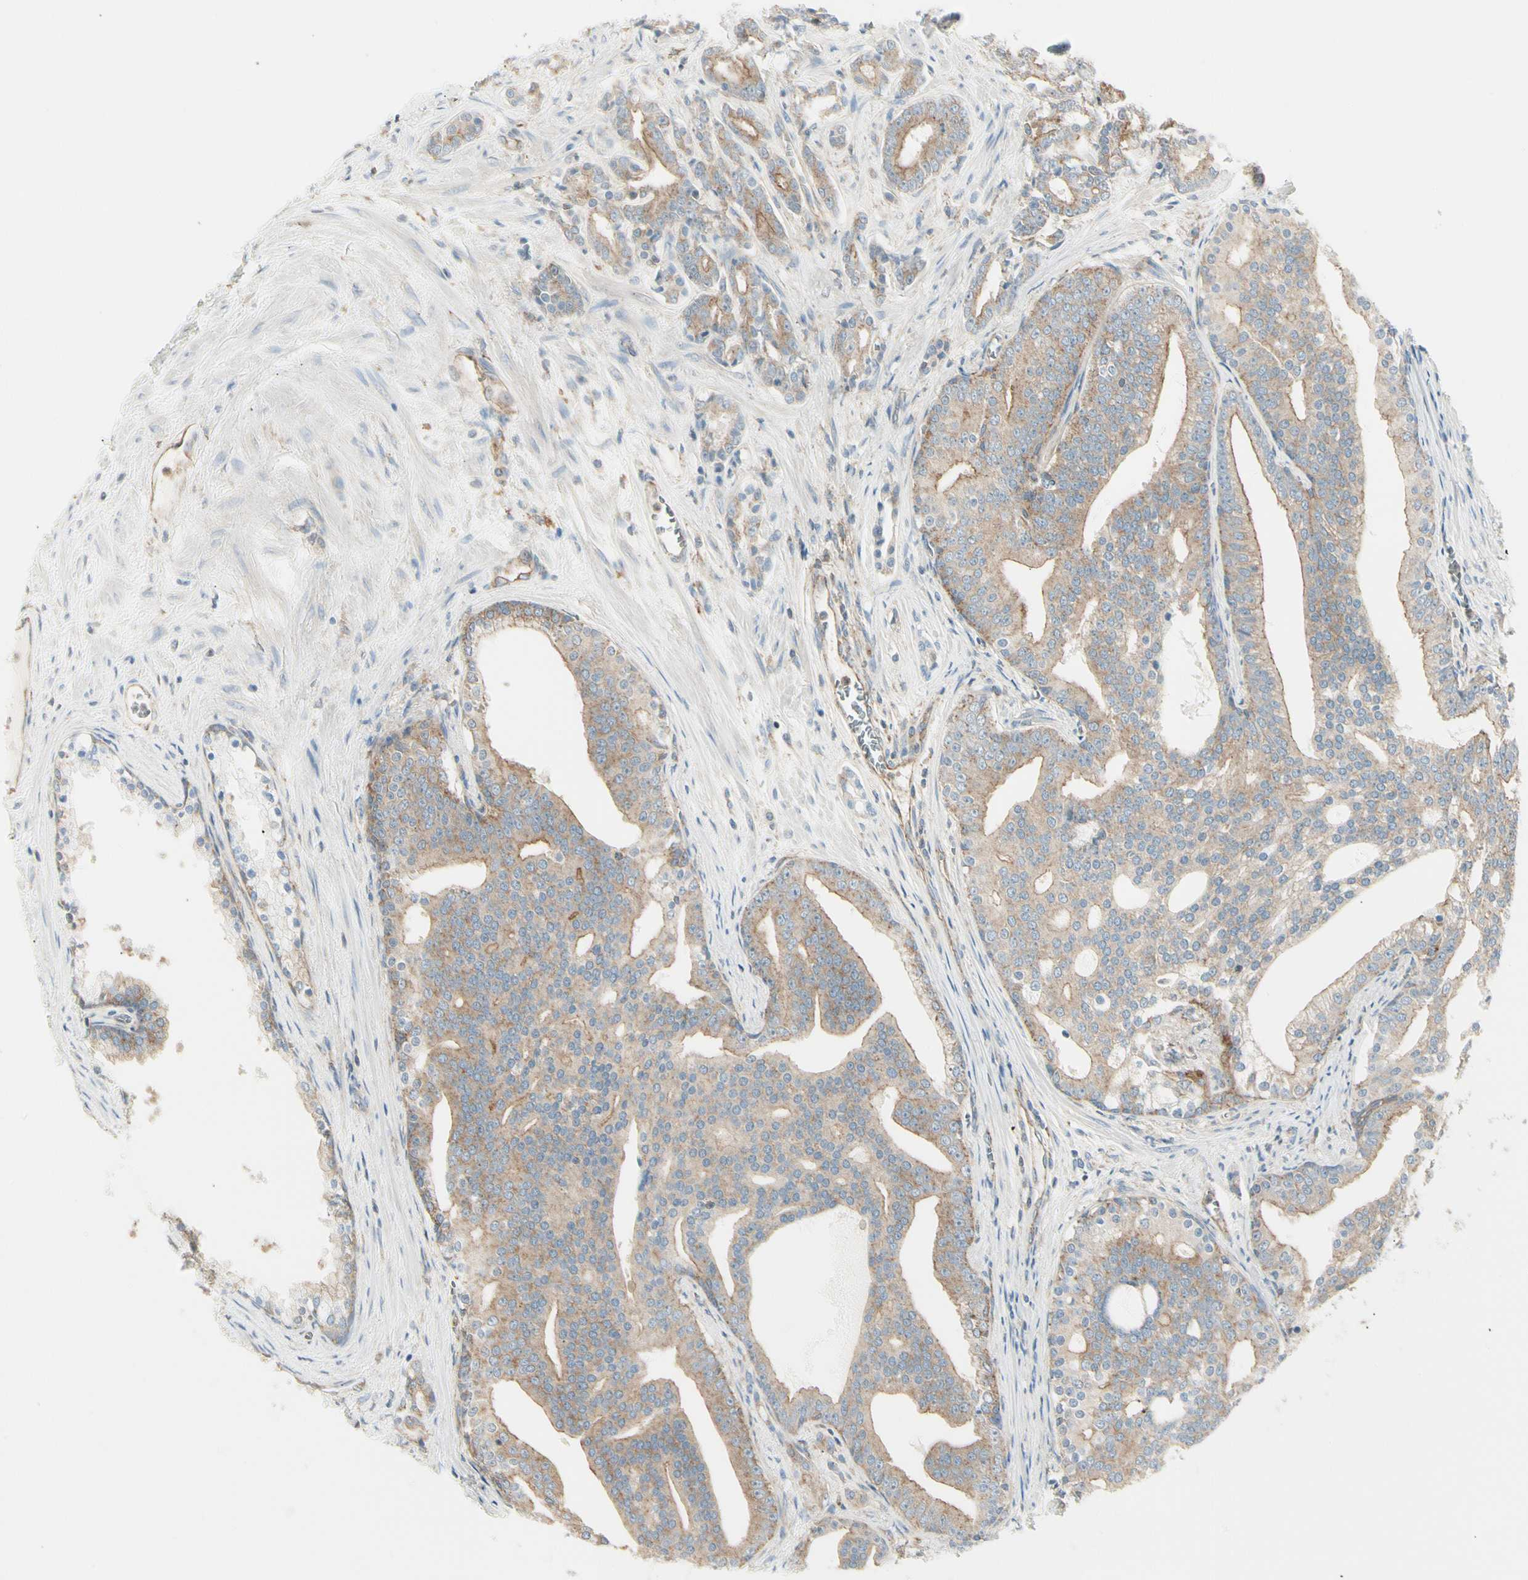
{"staining": {"intensity": "moderate", "quantity": ">75%", "location": "cytoplasmic/membranous"}, "tissue": "prostate cancer", "cell_type": "Tumor cells", "image_type": "cancer", "snomed": [{"axis": "morphology", "description": "Adenocarcinoma, Low grade"}, {"axis": "topography", "description": "Prostate"}], "caption": "A photomicrograph of human prostate cancer stained for a protein exhibits moderate cytoplasmic/membranous brown staining in tumor cells.", "gene": "AGFG1", "patient": {"sex": "male", "age": 58}}